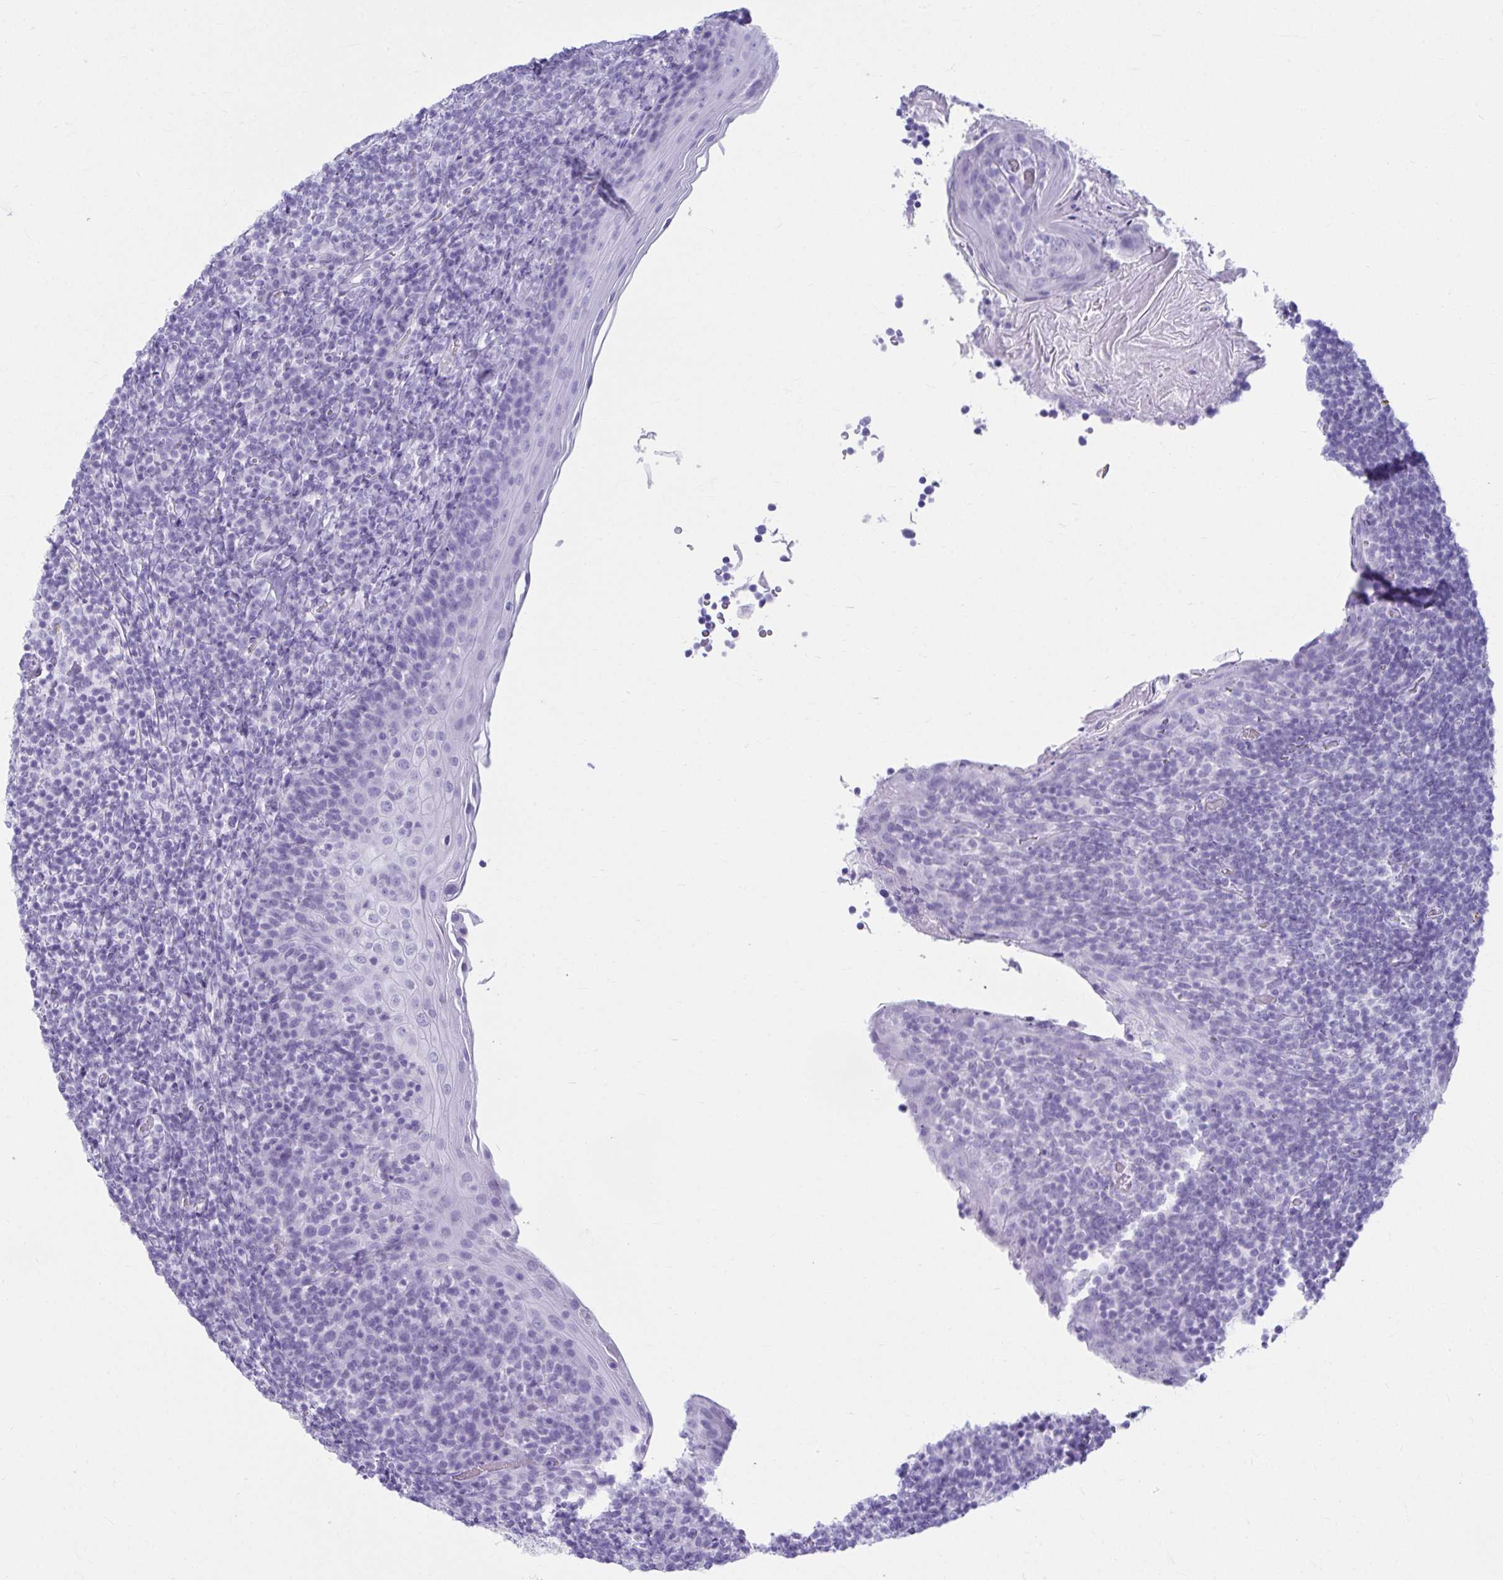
{"staining": {"intensity": "negative", "quantity": "none", "location": "none"}, "tissue": "tonsil", "cell_type": "Non-germinal center cells", "image_type": "normal", "snomed": [{"axis": "morphology", "description": "Normal tissue, NOS"}, {"axis": "topography", "description": "Tonsil"}], "caption": "Tonsil stained for a protein using IHC shows no positivity non-germinal center cells.", "gene": "ATP4B", "patient": {"sex": "female", "age": 10}}